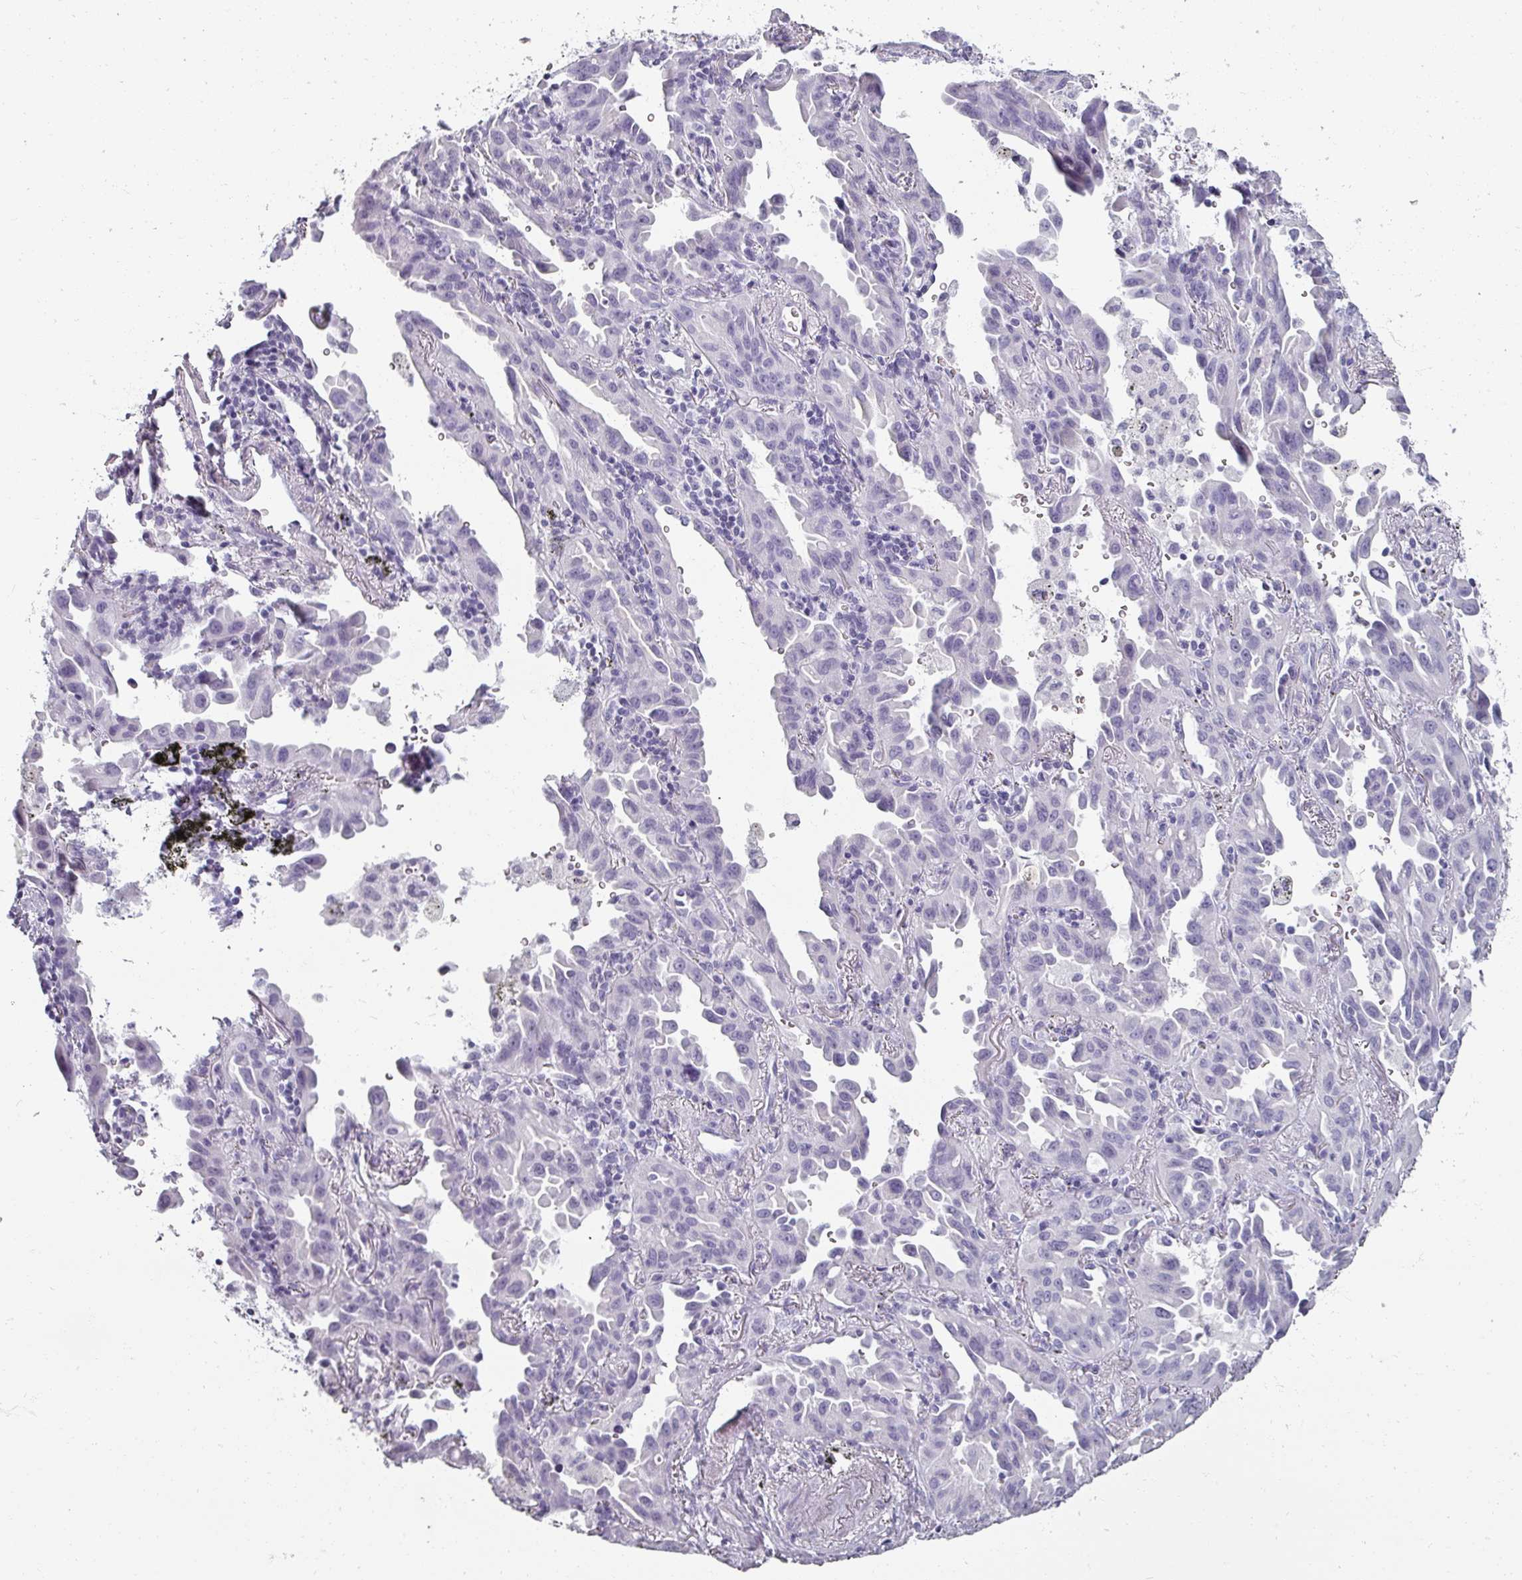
{"staining": {"intensity": "negative", "quantity": "none", "location": "none"}, "tissue": "lung cancer", "cell_type": "Tumor cells", "image_type": "cancer", "snomed": [{"axis": "morphology", "description": "Adenocarcinoma, NOS"}, {"axis": "topography", "description": "Lung"}], "caption": "Tumor cells show no significant protein positivity in lung cancer. (Stains: DAB immunohistochemistry with hematoxylin counter stain, Microscopy: brightfield microscopy at high magnification).", "gene": "REG3G", "patient": {"sex": "male", "age": 68}}